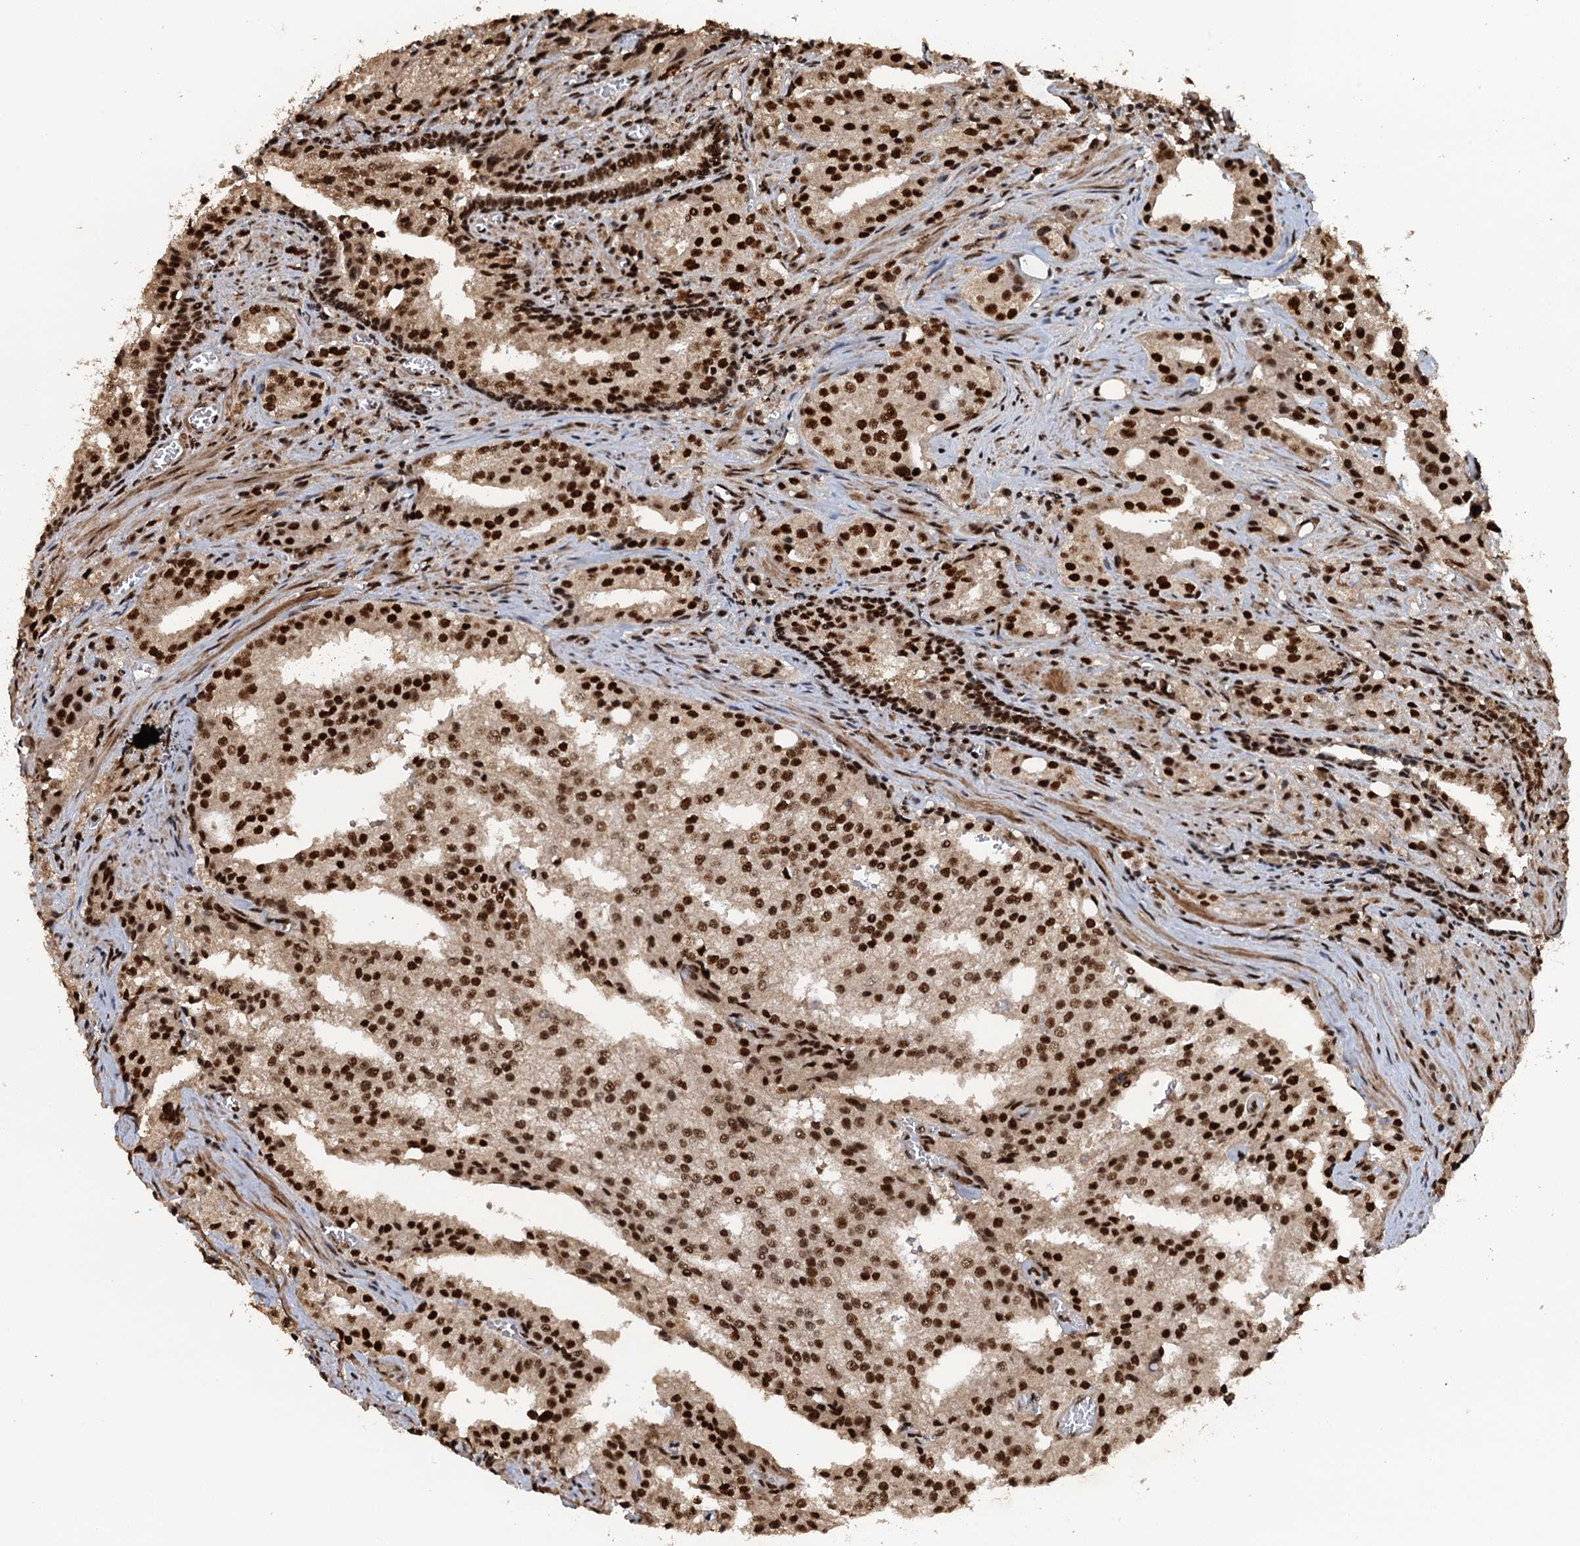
{"staining": {"intensity": "strong", "quantity": ">75%", "location": "nuclear"}, "tissue": "prostate cancer", "cell_type": "Tumor cells", "image_type": "cancer", "snomed": [{"axis": "morphology", "description": "Adenocarcinoma, High grade"}, {"axis": "topography", "description": "Prostate"}], "caption": "Immunohistochemistry (IHC) photomicrograph of neoplastic tissue: prostate adenocarcinoma (high-grade) stained using immunohistochemistry (IHC) demonstrates high levels of strong protein expression localized specifically in the nuclear of tumor cells, appearing as a nuclear brown color.", "gene": "ZC3H18", "patient": {"sex": "male", "age": 68}}